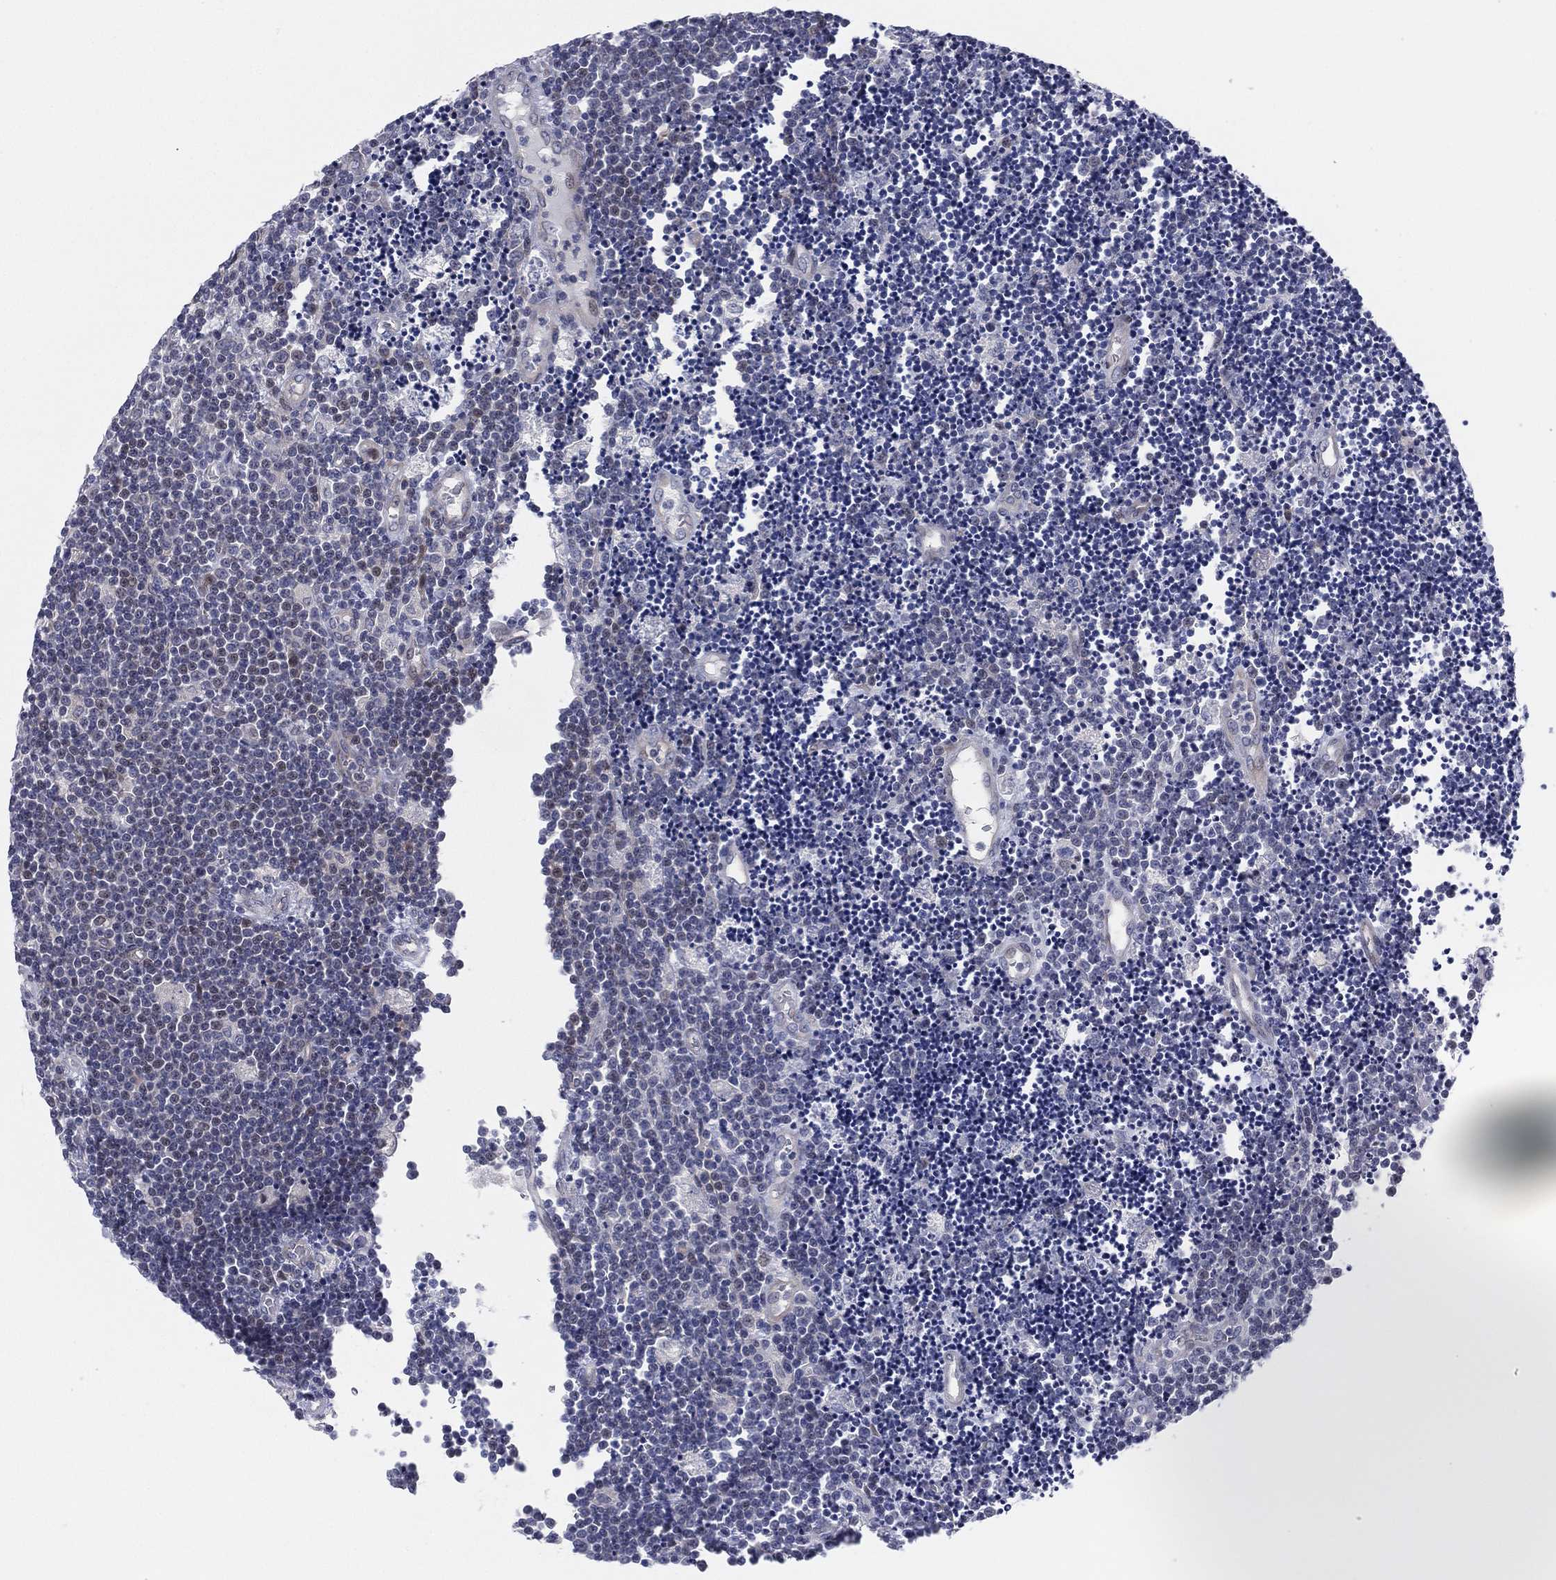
{"staining": {"intensity": "moderate", "quantity": "<25%", "location": "cytoplasmic/membranous"}, "tissue": "lymphoma", "cell_type": "Tumor cells", "image_type": "cancer", "snomed": [{"axis": "morphology", "description": "Malignant lymphoma, non-Hodgkin's type, Low grade"}, {"axis": "topography", "description": "Brain"}], "caption": "Immunohistochemical staining of human low-grade malignant lymphoma, non-Hodgkin's type demonstrates low levels of moderate cytoplasmic/membranous protein expression in about <25% of tumor cells. (DAB (3,3'-diaminobenzidine) IHC, brown staining for protein, blue staining for nuclei).", "gene": "UTP14A", "patient": {"sex": "female", "age": 66}}